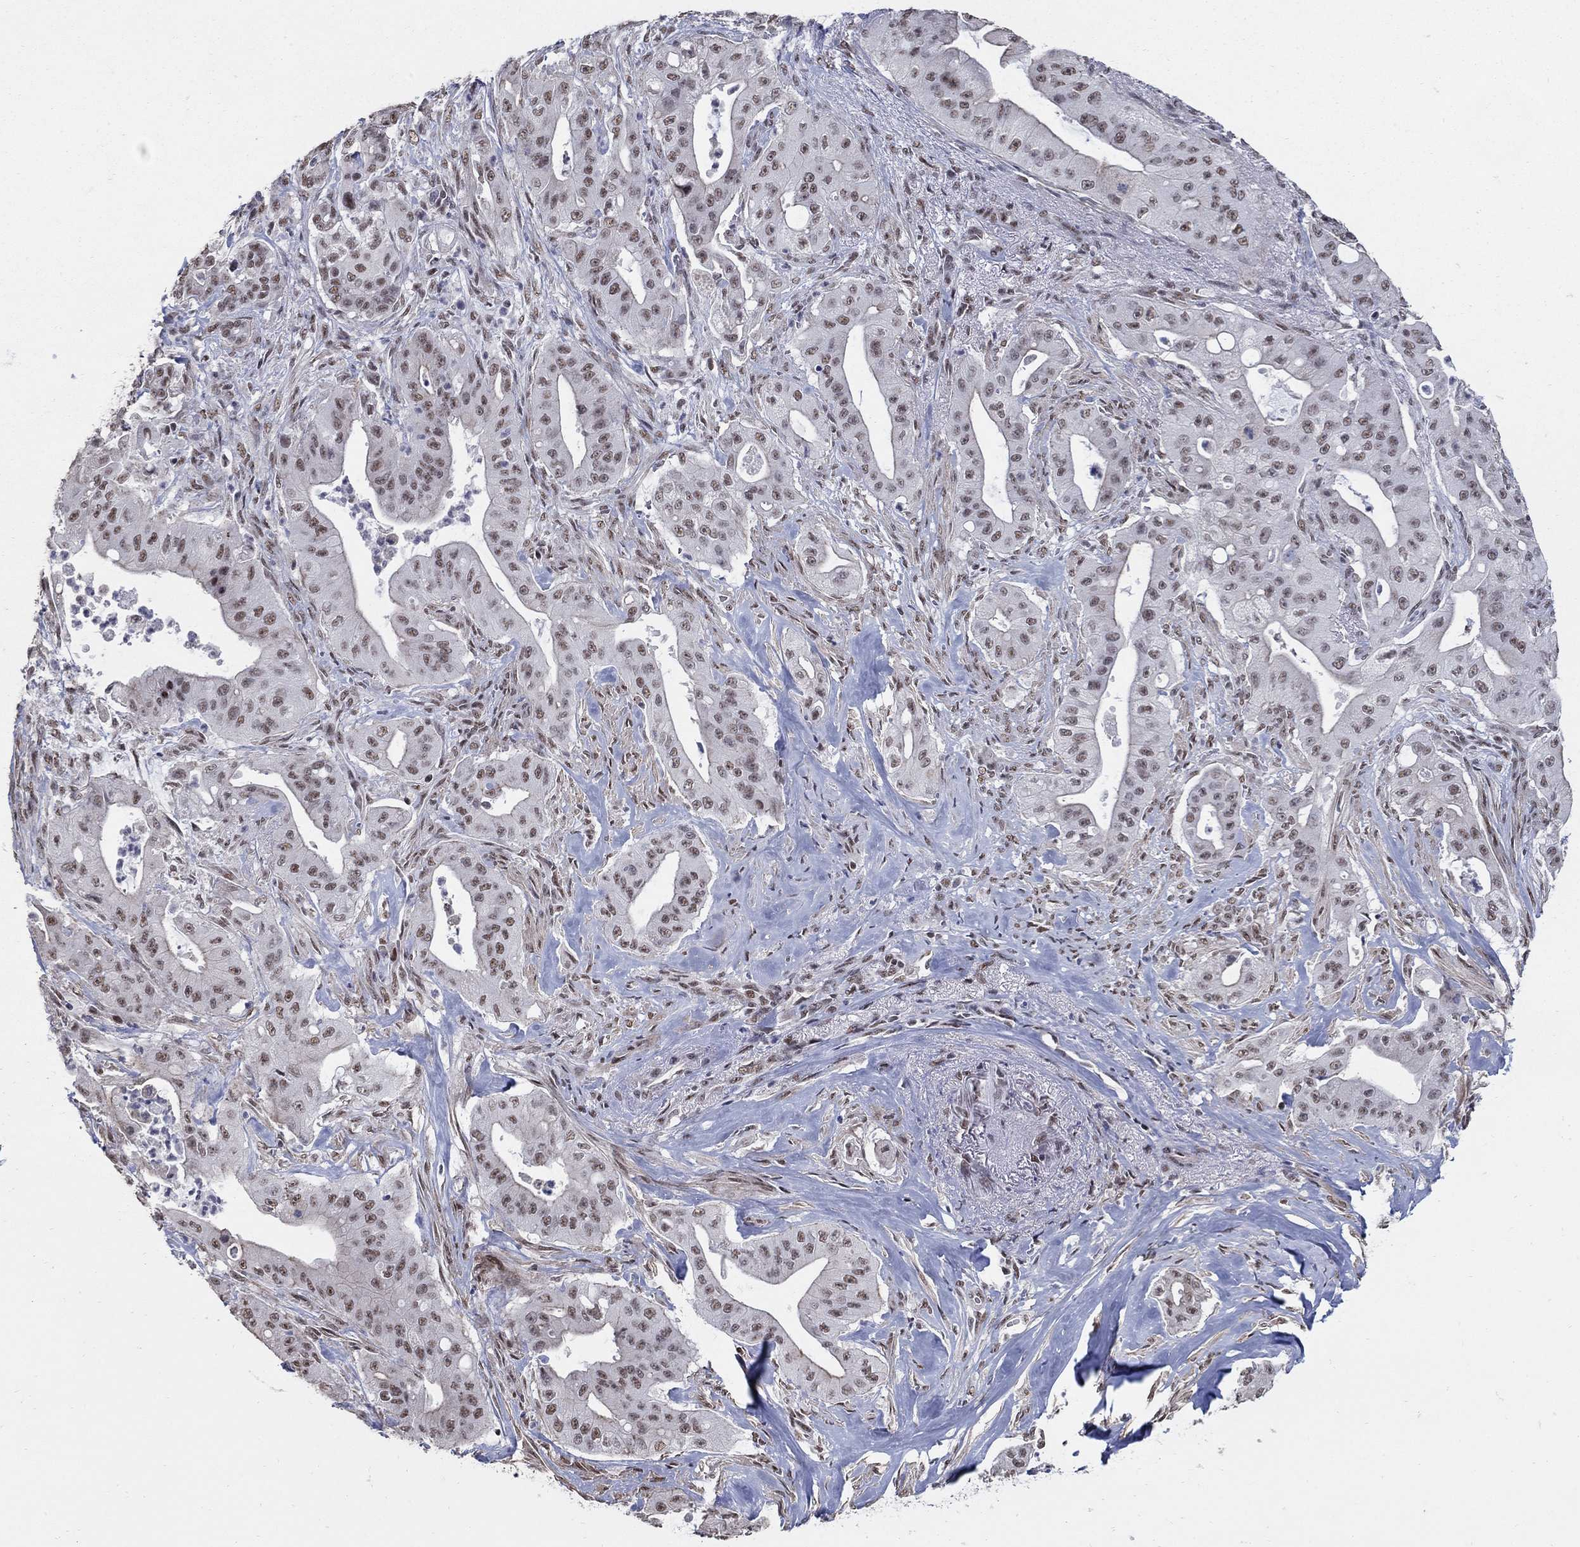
{"staining": {"intensity": "moderate", "quantity": "25%-75%", "location": "nuclear"}, "tissue": "pancreatic cancer", "cell_type": "Tumor cells", "image_type": "cancer", "snomed": [{"axis": "morphology", "description": "Normal tissue, NOS"}, {"axis": "morphology", "description": "Inflammation, NOS"}, {"axis": "morphology", "description": "Adenocarcinoma, NOS"}, {"axis": "topography", "description": "Pancreas"}], "caption": "Immunohistochemistry staining of pancreatic cancer, which exhibits medium levels of moderate nuclear staining in about 25%-75% of tumor cells indicating moderate nuclear protein staining. The staining was performed using DAB (brown) for protein detection and nuclei were counterstained in hematoxylin (blue).", "gene": "PNISR", "patient": {"sex": "male", "age": 57}}